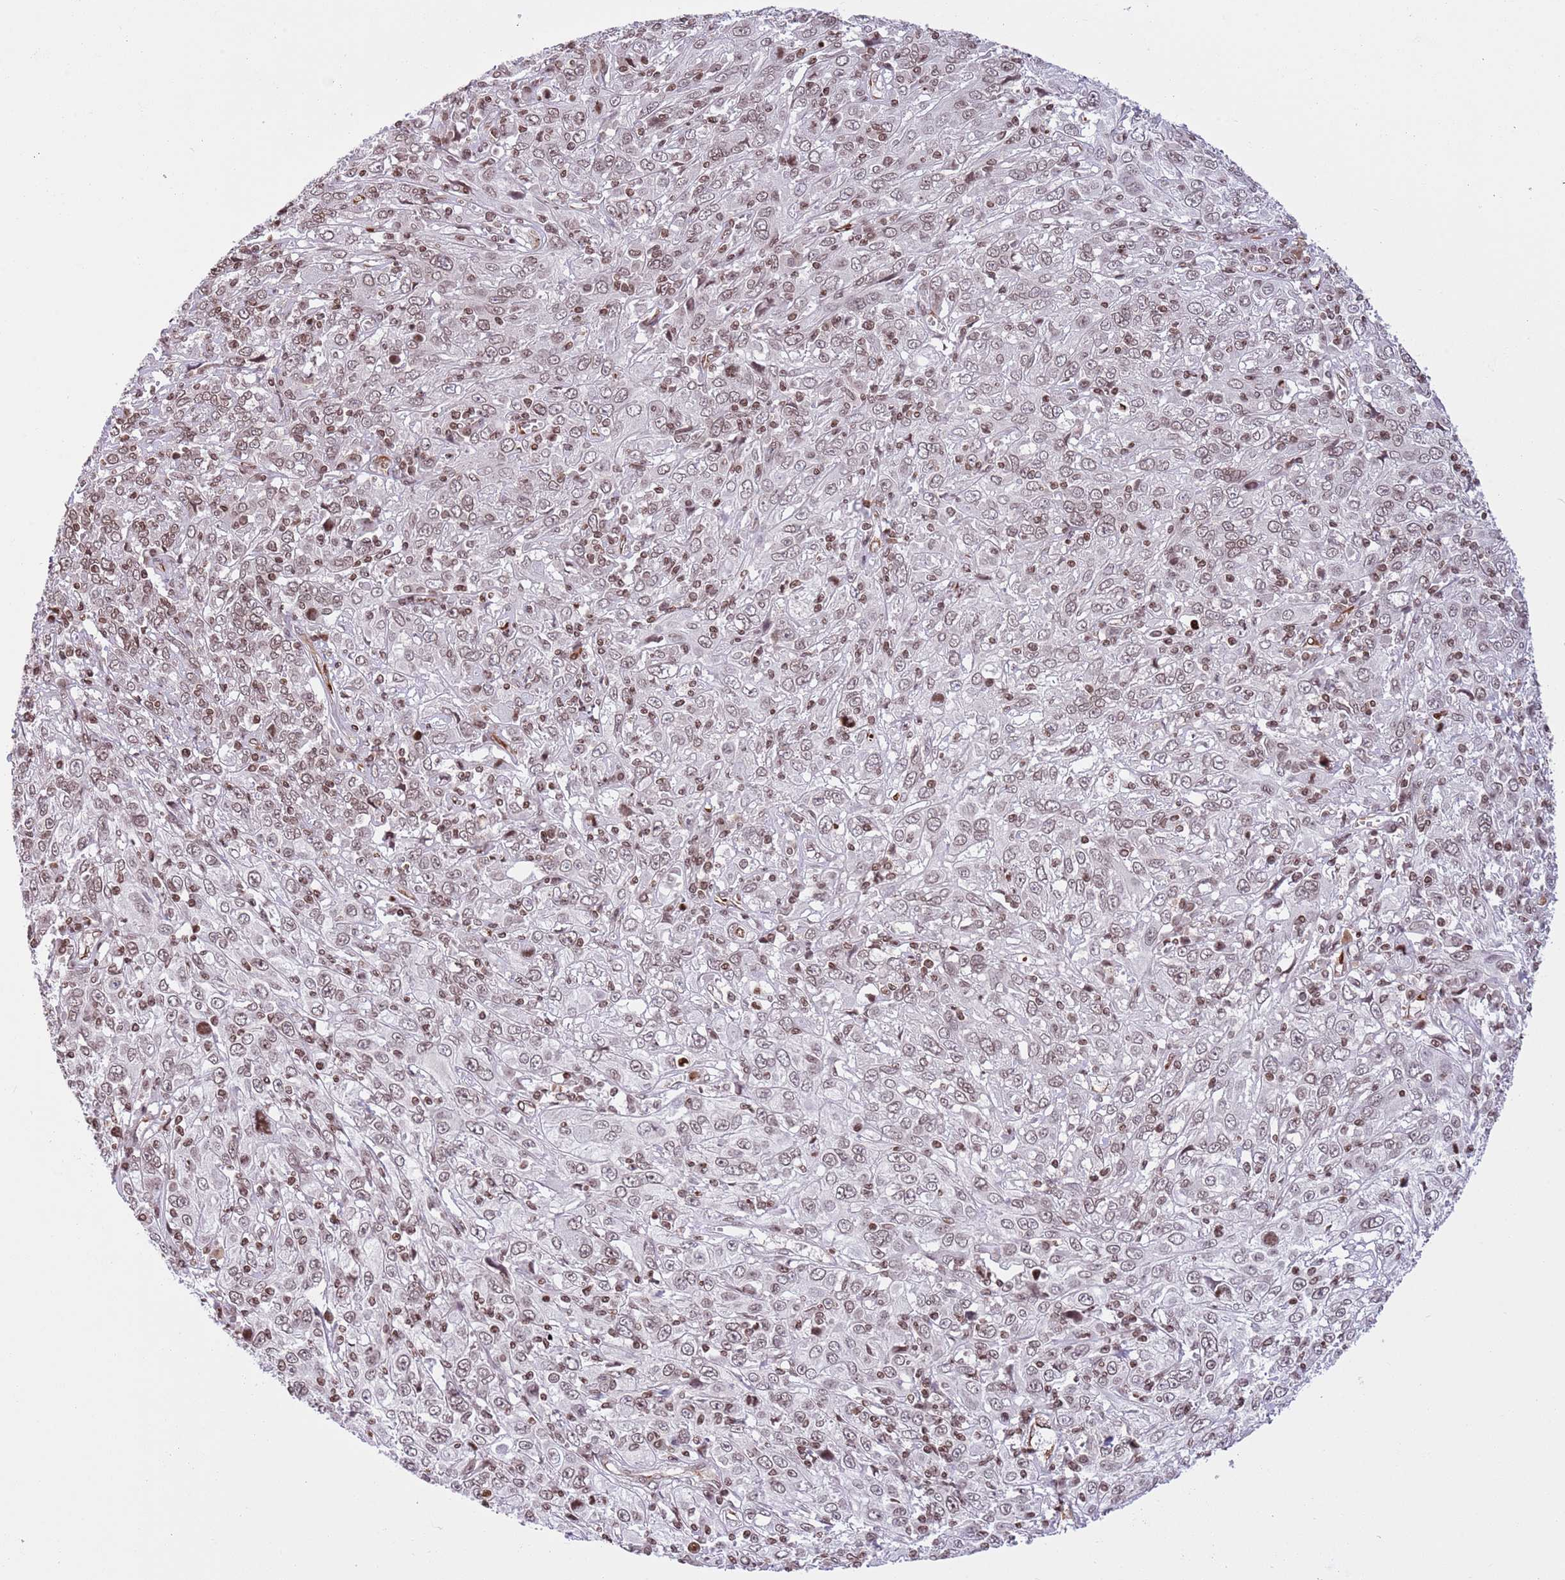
{"staining": {"intensity": "weak", "quantity": ">75%", "location": "nuclear"}, "tissue": "cervical cancer", "cell_type": "Tumor cells", "image_type": "cancer", "snomed": [{"axis": "morphology", "description": "Squamous cell carcinoma, NOS"}, {"axis": "topography", "description": "Cervix"}], "caption": "High-magnification brightfield microscopy of cervical cancer (squamous cell carcinoma) stained with DAB (brown) and counterstained with hematoxylin (blue). tumor cells exhibit weak nuclear staining is seen in about>75% of cells. (DAB = brown stain, brightfield microscopy at high magnification).", "gene": "NRIP1", "patient": {"sex": "female", "age": 46}}